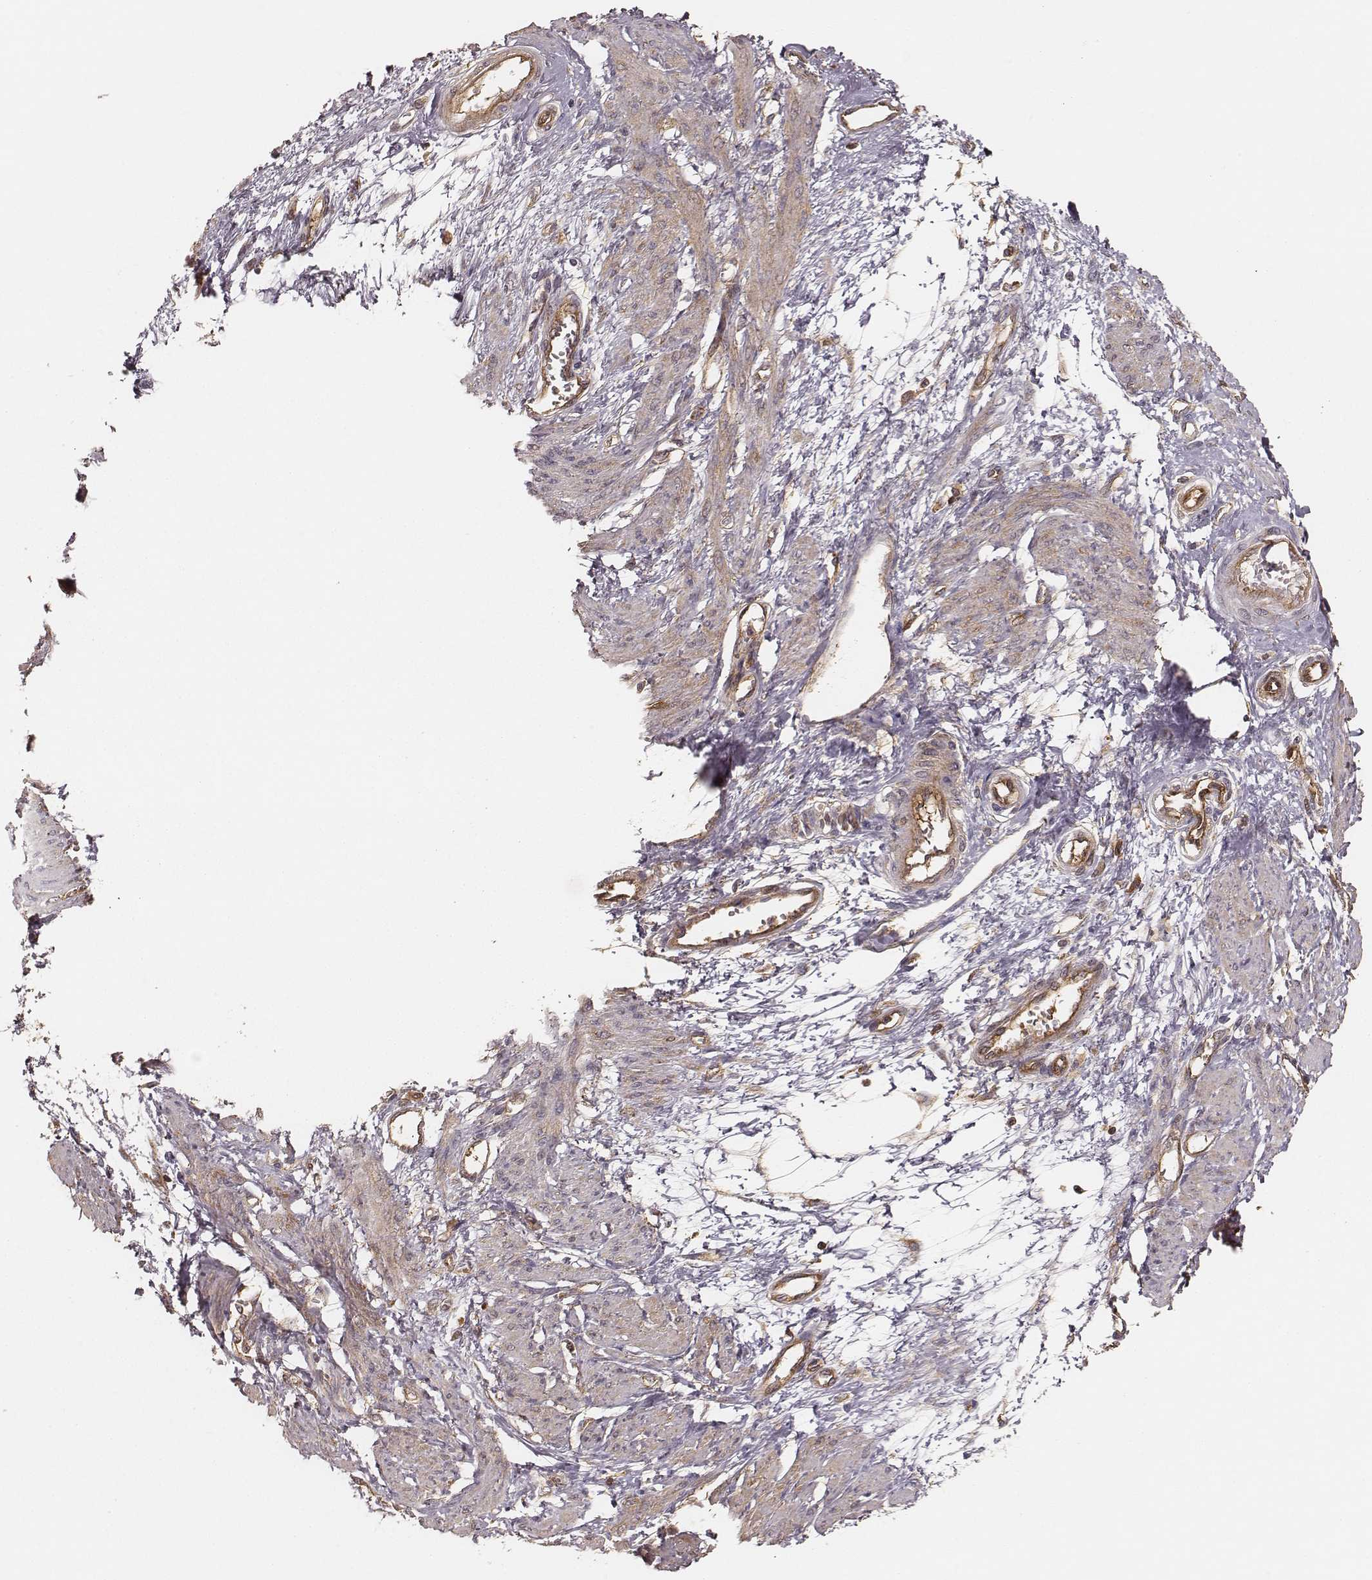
{"staining": {"intensity": "weak", "quantity": "<25%", "location": "cytoplasmic/membranous"}, "tissue": "smooth muscle", "cell_type": "Smooth muscle cells", "image_type": "normal", "snomed": [{"axis": "morphology", "description": "Normal tissue, NOS"}, {"axis": "topography", "description": "Smooth muscle"}, {"axis": "topography", "description": "Uterus"}], "caption": "This image is of normal smooth muscle stained with IHC to label a protein in brown with the nuclei are counter-stained blue. There is no positivity in smooth muscle cells. The staining was performed using DAB (3,3'-diaminobenzidine) to visualize the protein expression in brown, while the nuclei were stained in blue with hematoxylin (Magnification: 20x).", "gene": "CARS1", "patient": {"sex": "female", "age": 39}}